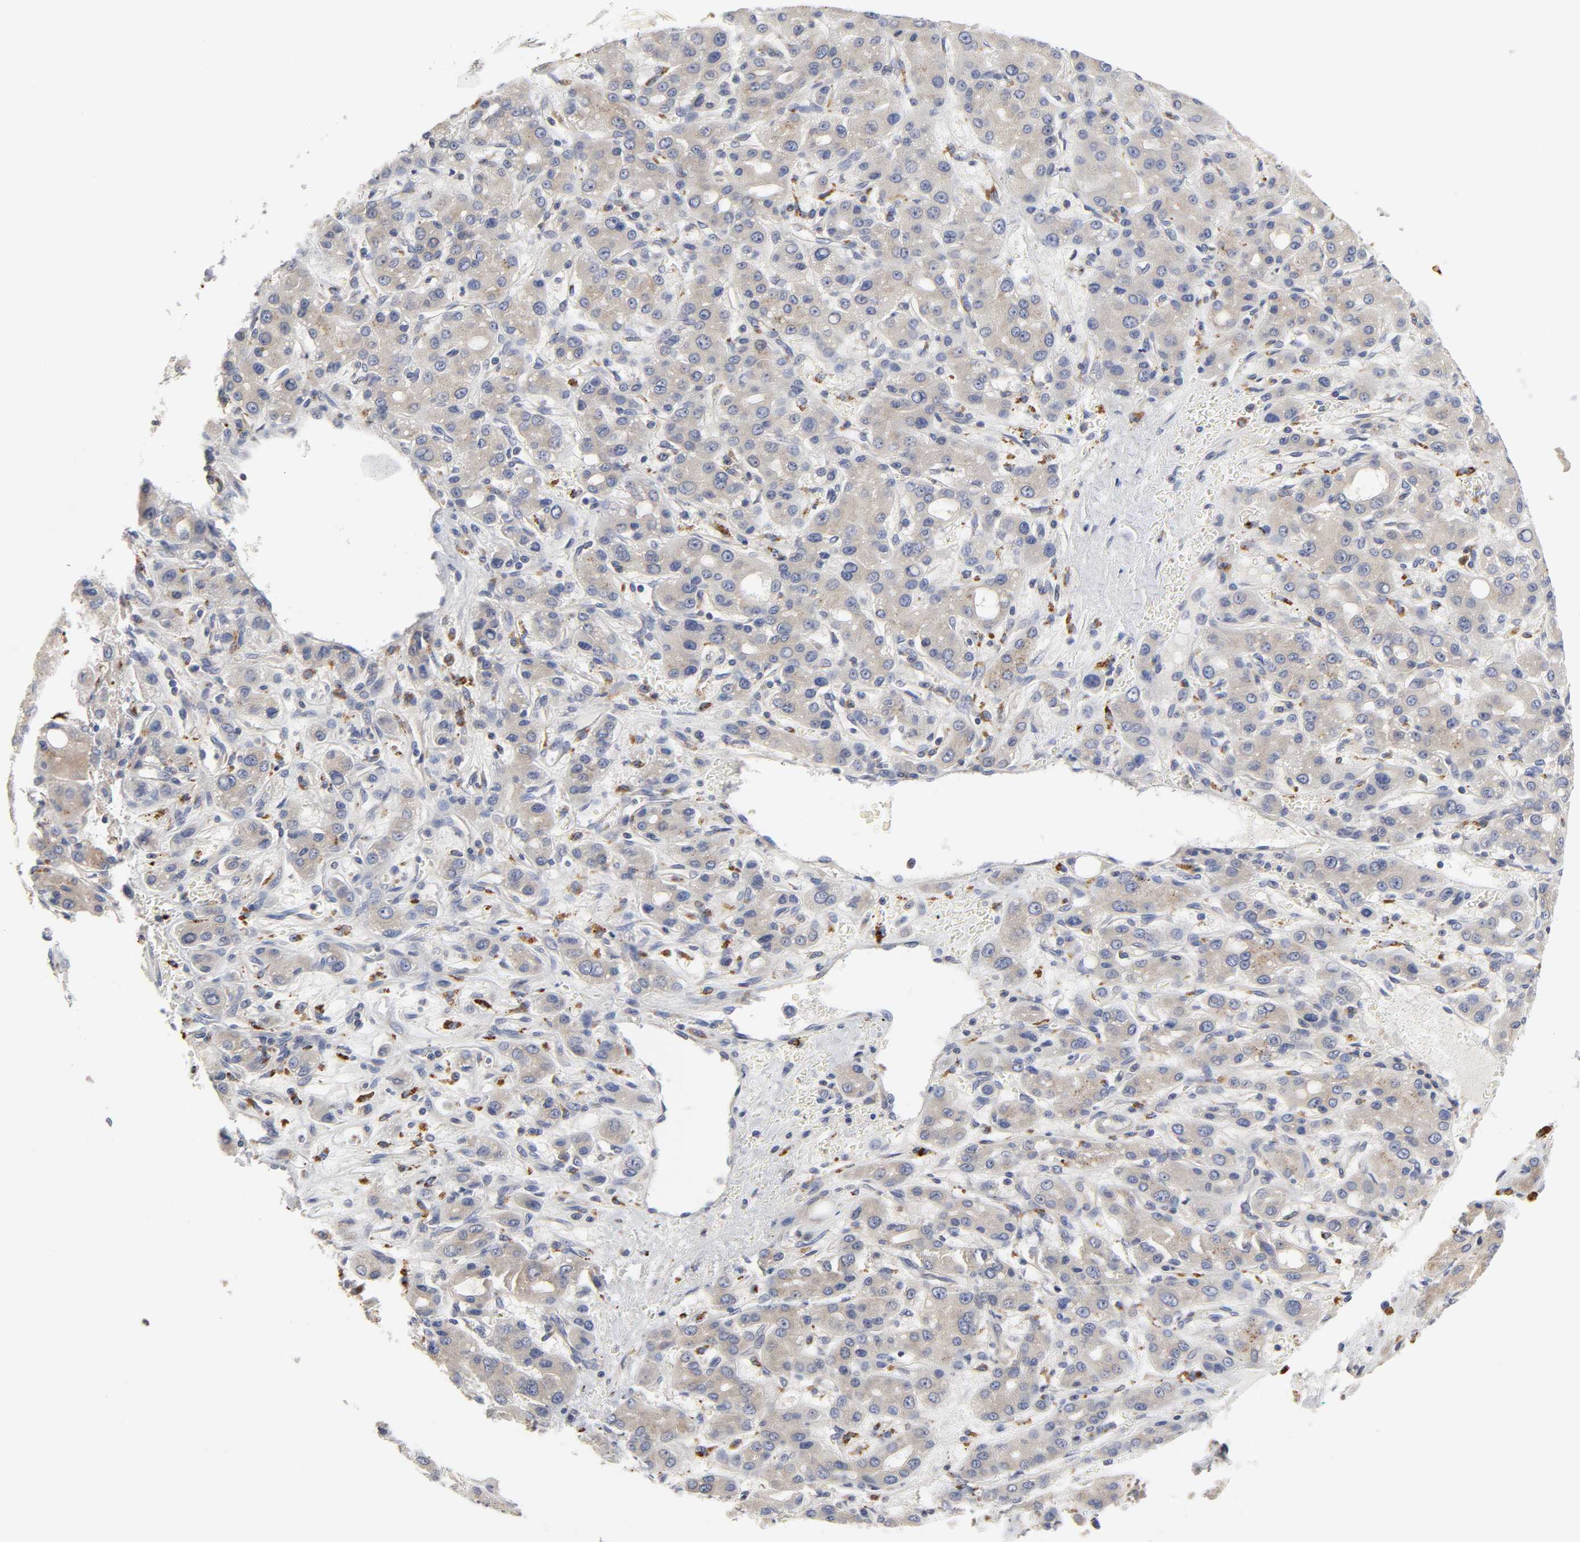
{"staining": {"intensity": "weak", "quantity": ">75%", "location": "cytoplasmic/membranous"}, "tissue": "liver cancer", "cell_type": "Tumor cells", "image_type": "cancer", "snomed": [{"axis": "morphology", "description": "Carcinoma, Hepatocellular, NOS"}, {"axis": "topography", "description": "Liver"}], "caption": "Immunohistochemical staining of human liver cancer (hepatocellular carcinoma) reveals low levels of weak cytoplasmic/membranous expression in about >75% of tumor cells.", "gene": "C17orf75", "patient": {"sex": "male", "age": 55}}